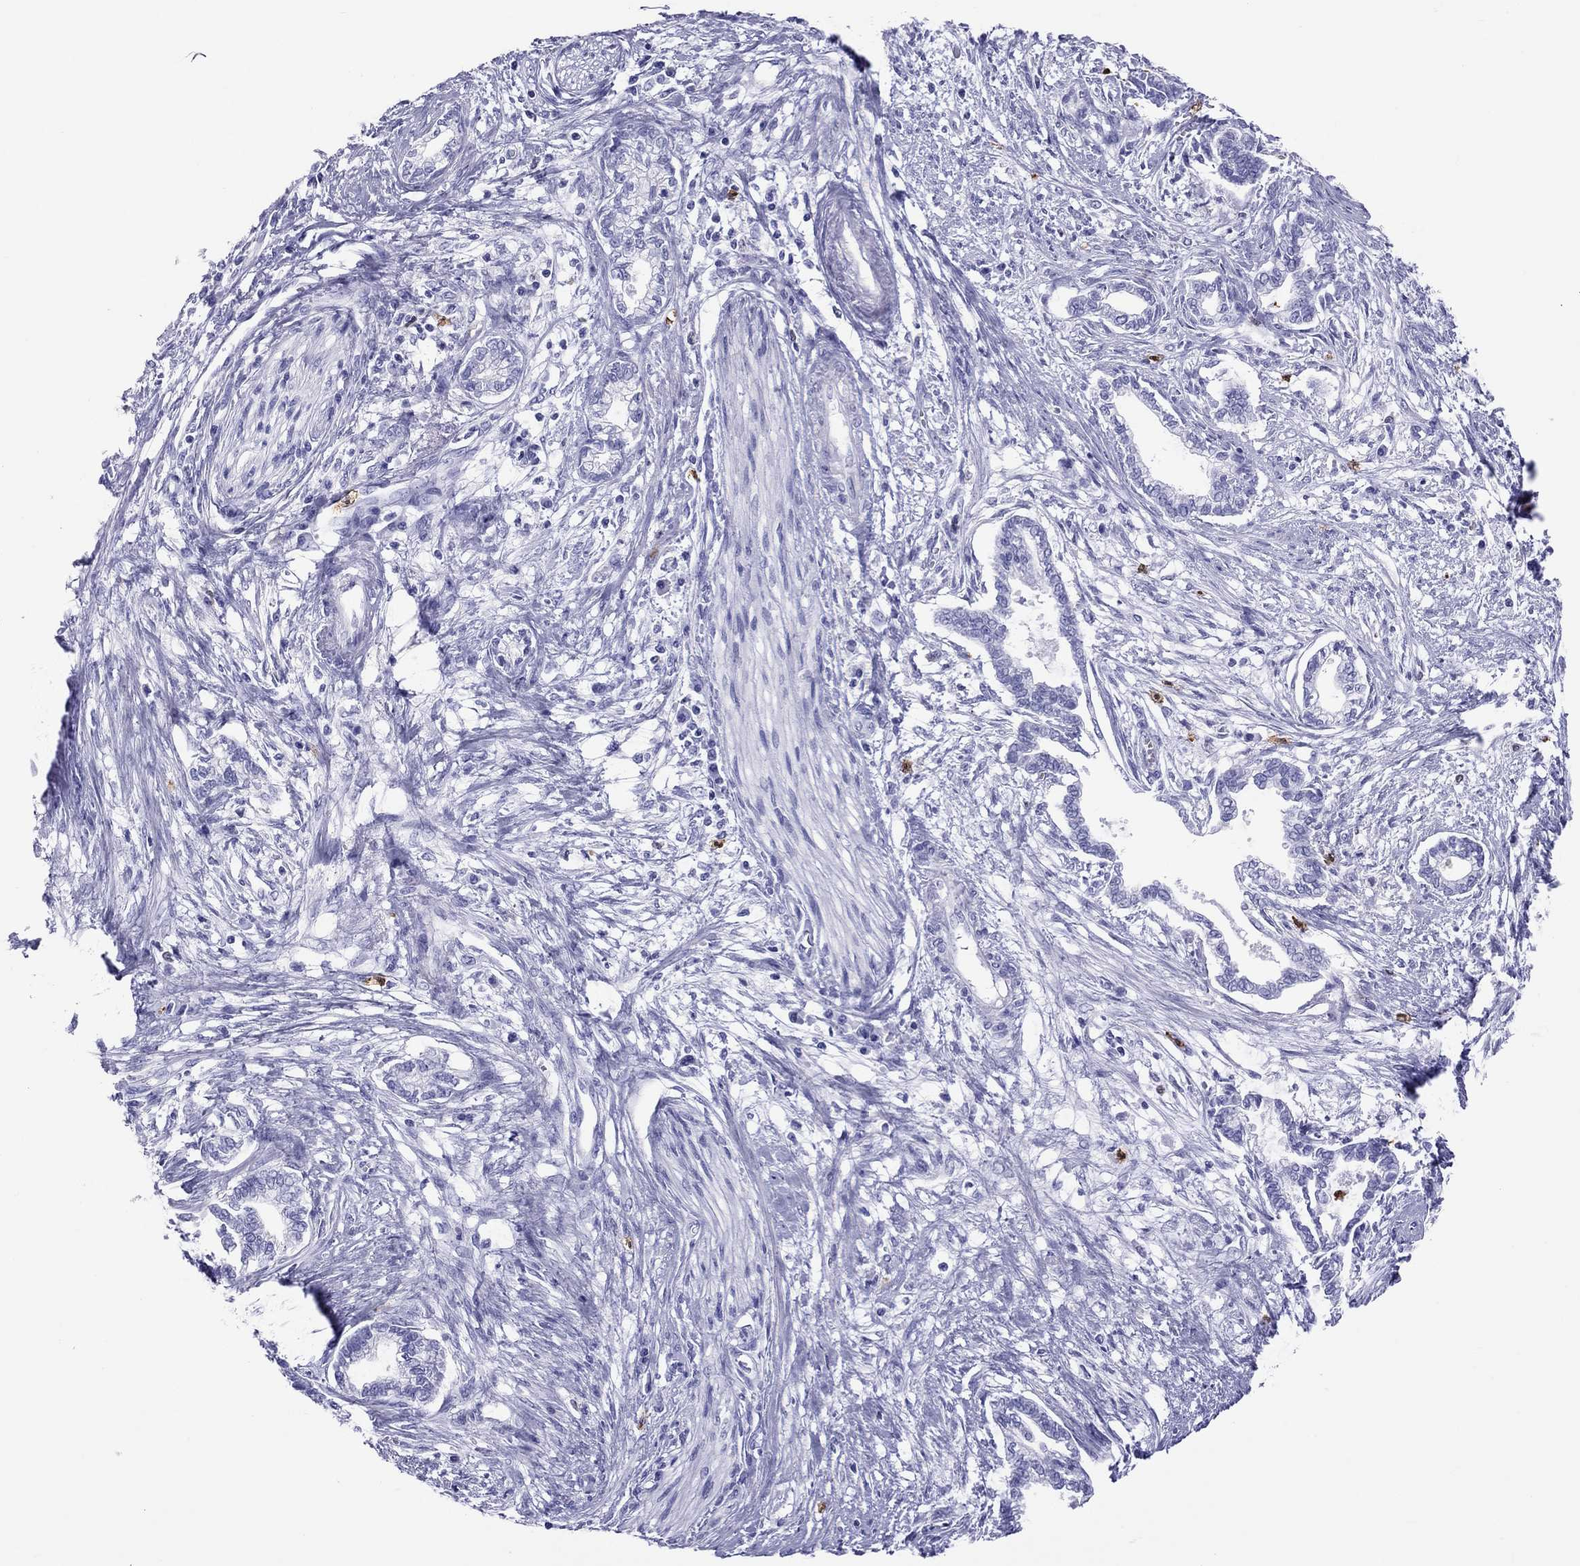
{"staining": {"intensity": "negative", "quantity": "none", "location": "none"}, "tissue": "cervical cancer", "cell_type": "Tumor cells", "image_type": "cancer", "snomed": [{"axis": "morphology", "description": "Adenocarcinoma, NOS"}, {"axis": "topography", "description": "Cervix"}], "caption": "Tumor cells show no significant protein expression in cervical cancer.", "gene": "SLAMF1", "patient": {"sex": "female", "age": 62}}